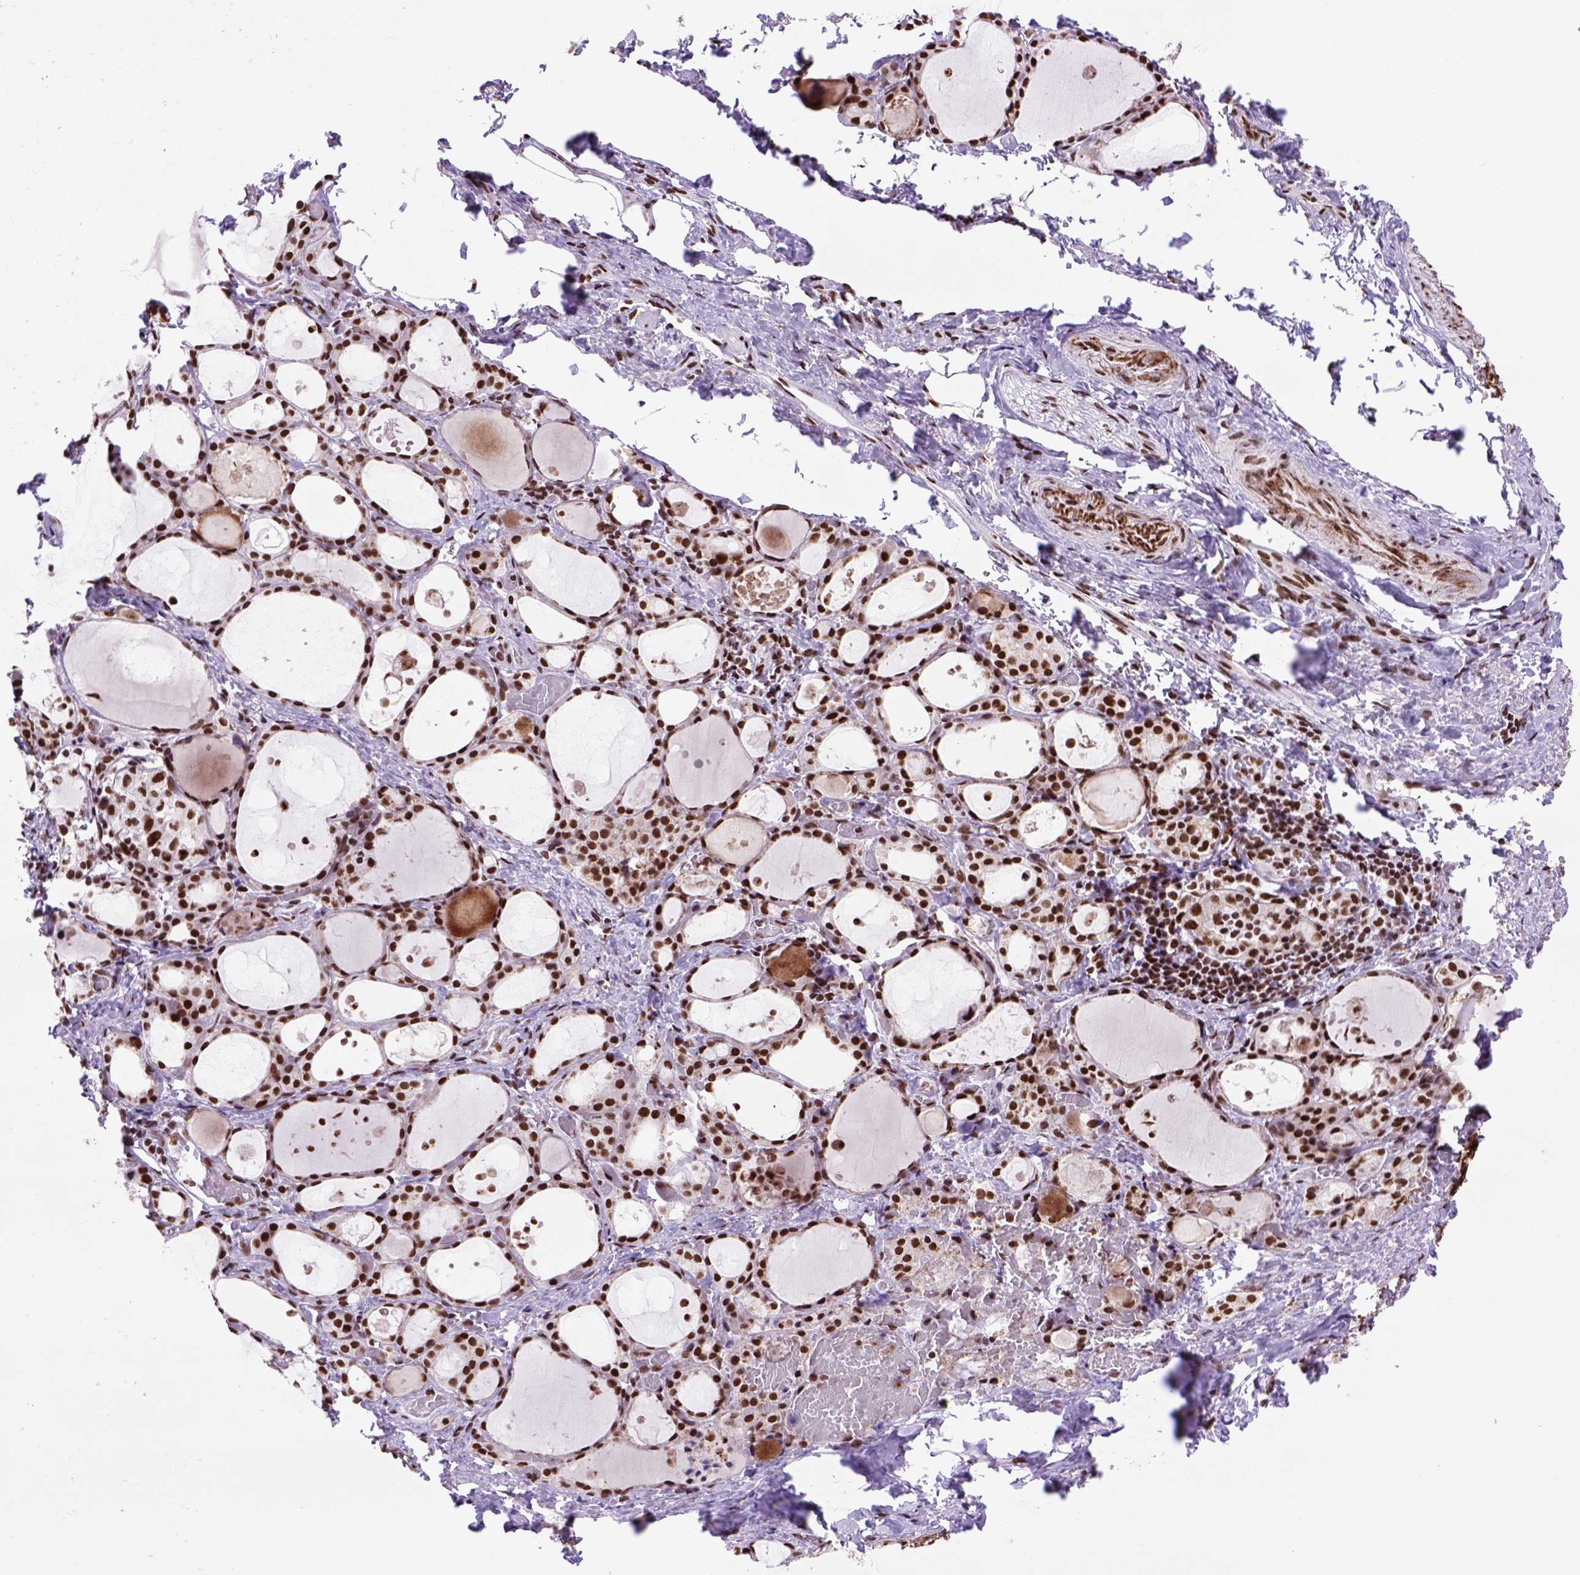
{"staining": {"intensity": "strong", "quantity": ">75%", "location": "nuclear"}, "tissue": "thyroid gland", "cell_type": "Glandular cells", "image_type": "normal", "snomed": [{"axis": "morphology", "description": "Normal tissue, NOS"}, {"axis": "topography", "description": "Thyroid gland"}], "caption": "High-magnification brightfield microscopy of unremarkable thyroid gland stained with DAB (brown) and counterstained with hematoxylin (blue). glandular cells exhibit strong nuclear staining is seen in about>75% of cells. Using DAB (3,3'-diaminobenzidine) (brown) and hematoxylin (blue) stains, captured at high magnification using brightfield microscopy.", "gene": "NSMCE2", "patient": {"sex": "male", "age": 68}}